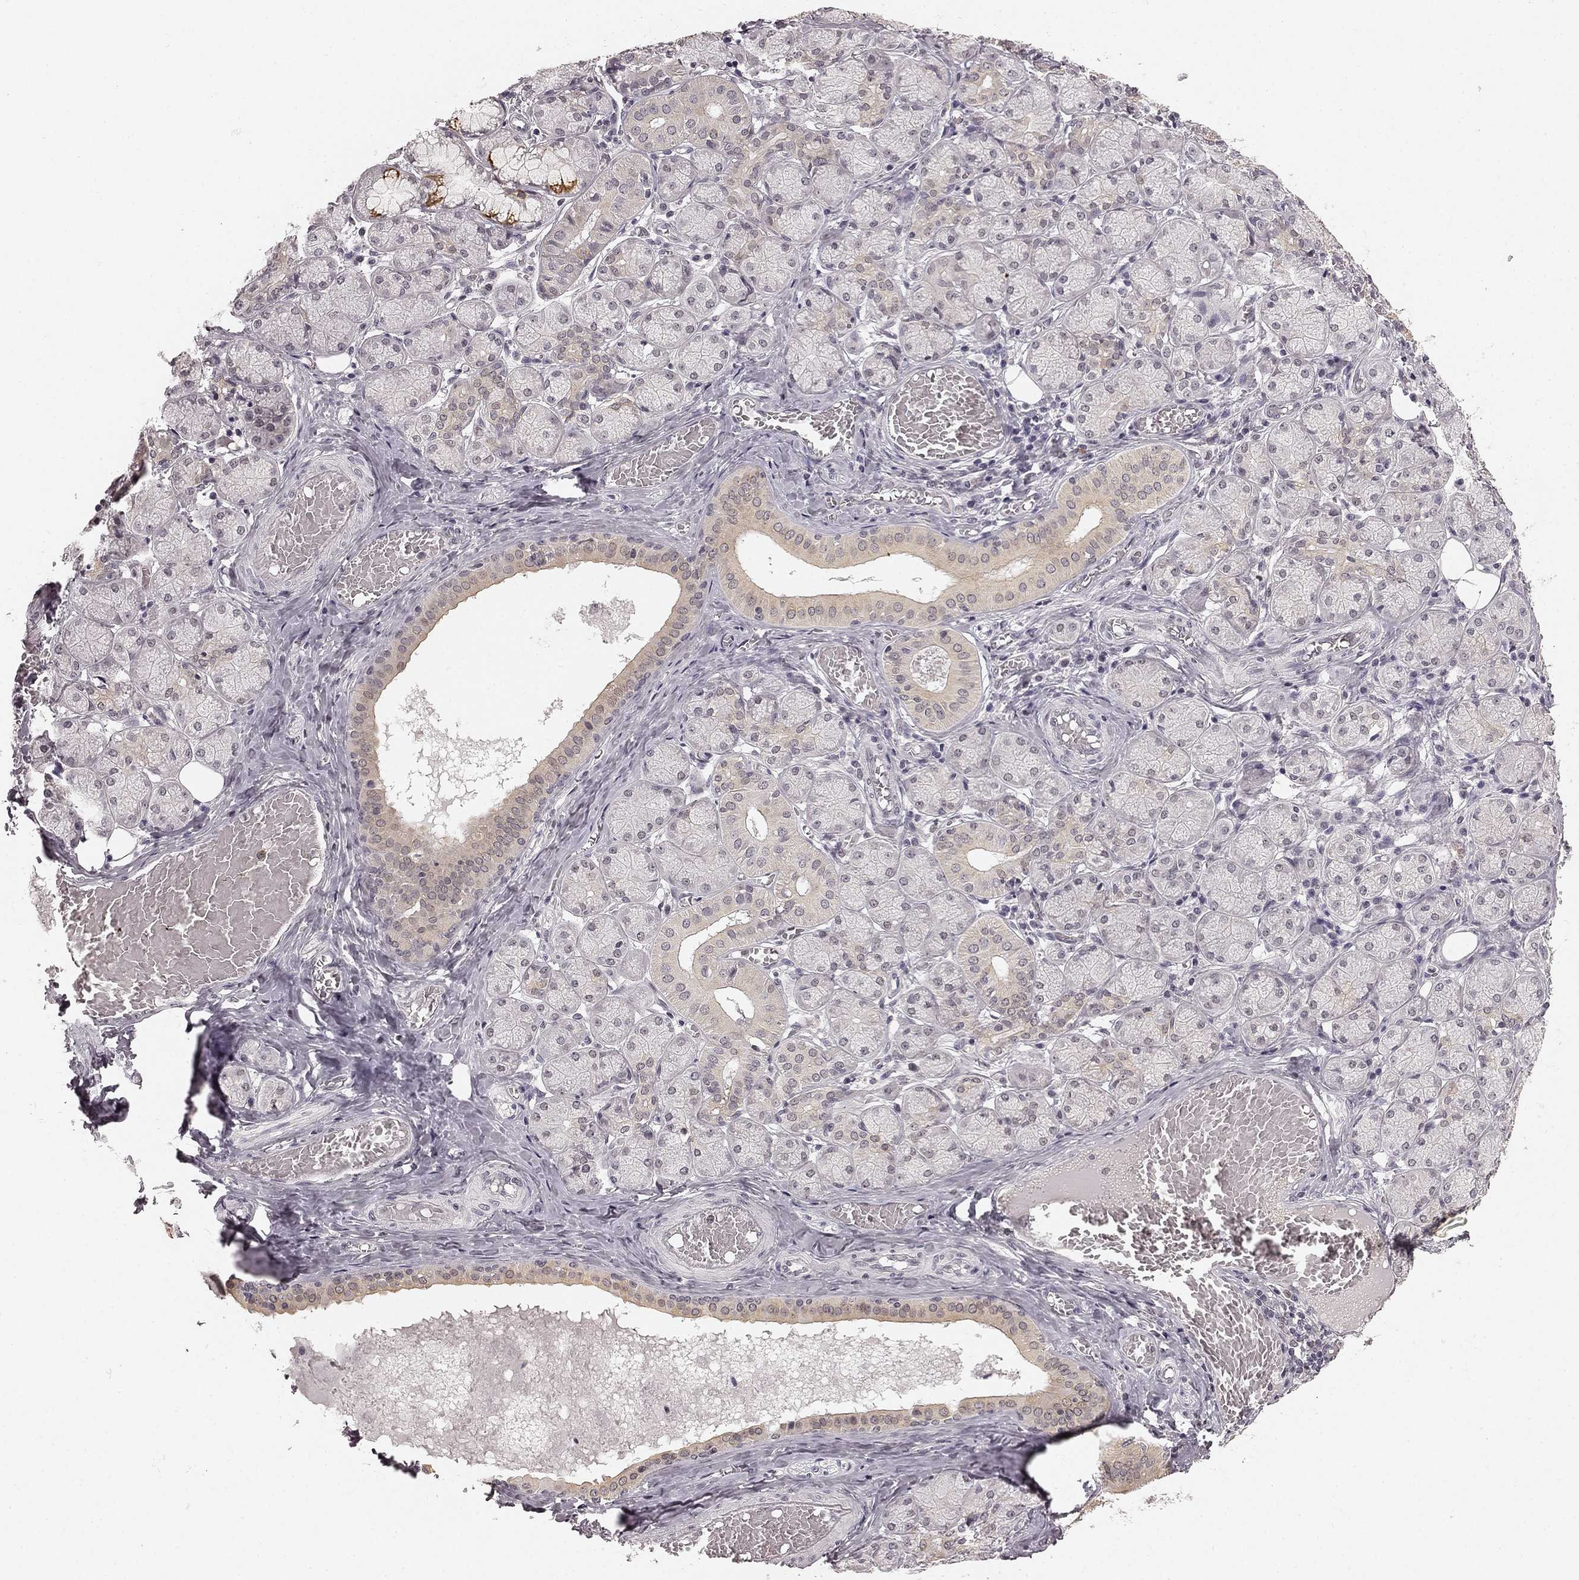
{"staining": {"intensity": "weak", "quantity": "25%-75%", "location": "cytoplasmic/membranous"}, "tissue": "salivary gland", "cell_type": "Glandular cells", "image_type": "normal", "snomed": [{"axis": "morphology", "description": "Normal tissue, NOS"}, {"axis": "topography", "description": "Salivary gland"}, {"axis": "topography", "description": "Peripheral nerve tissue"}], "caption": "This is an image of immunohistochemistry staining of normal salivary gland, which shows weak expression in the cytoplasmic/membranous of glandular cells.", "gene": "HCN4", "patient": {"sex": "female", "age": 24}}